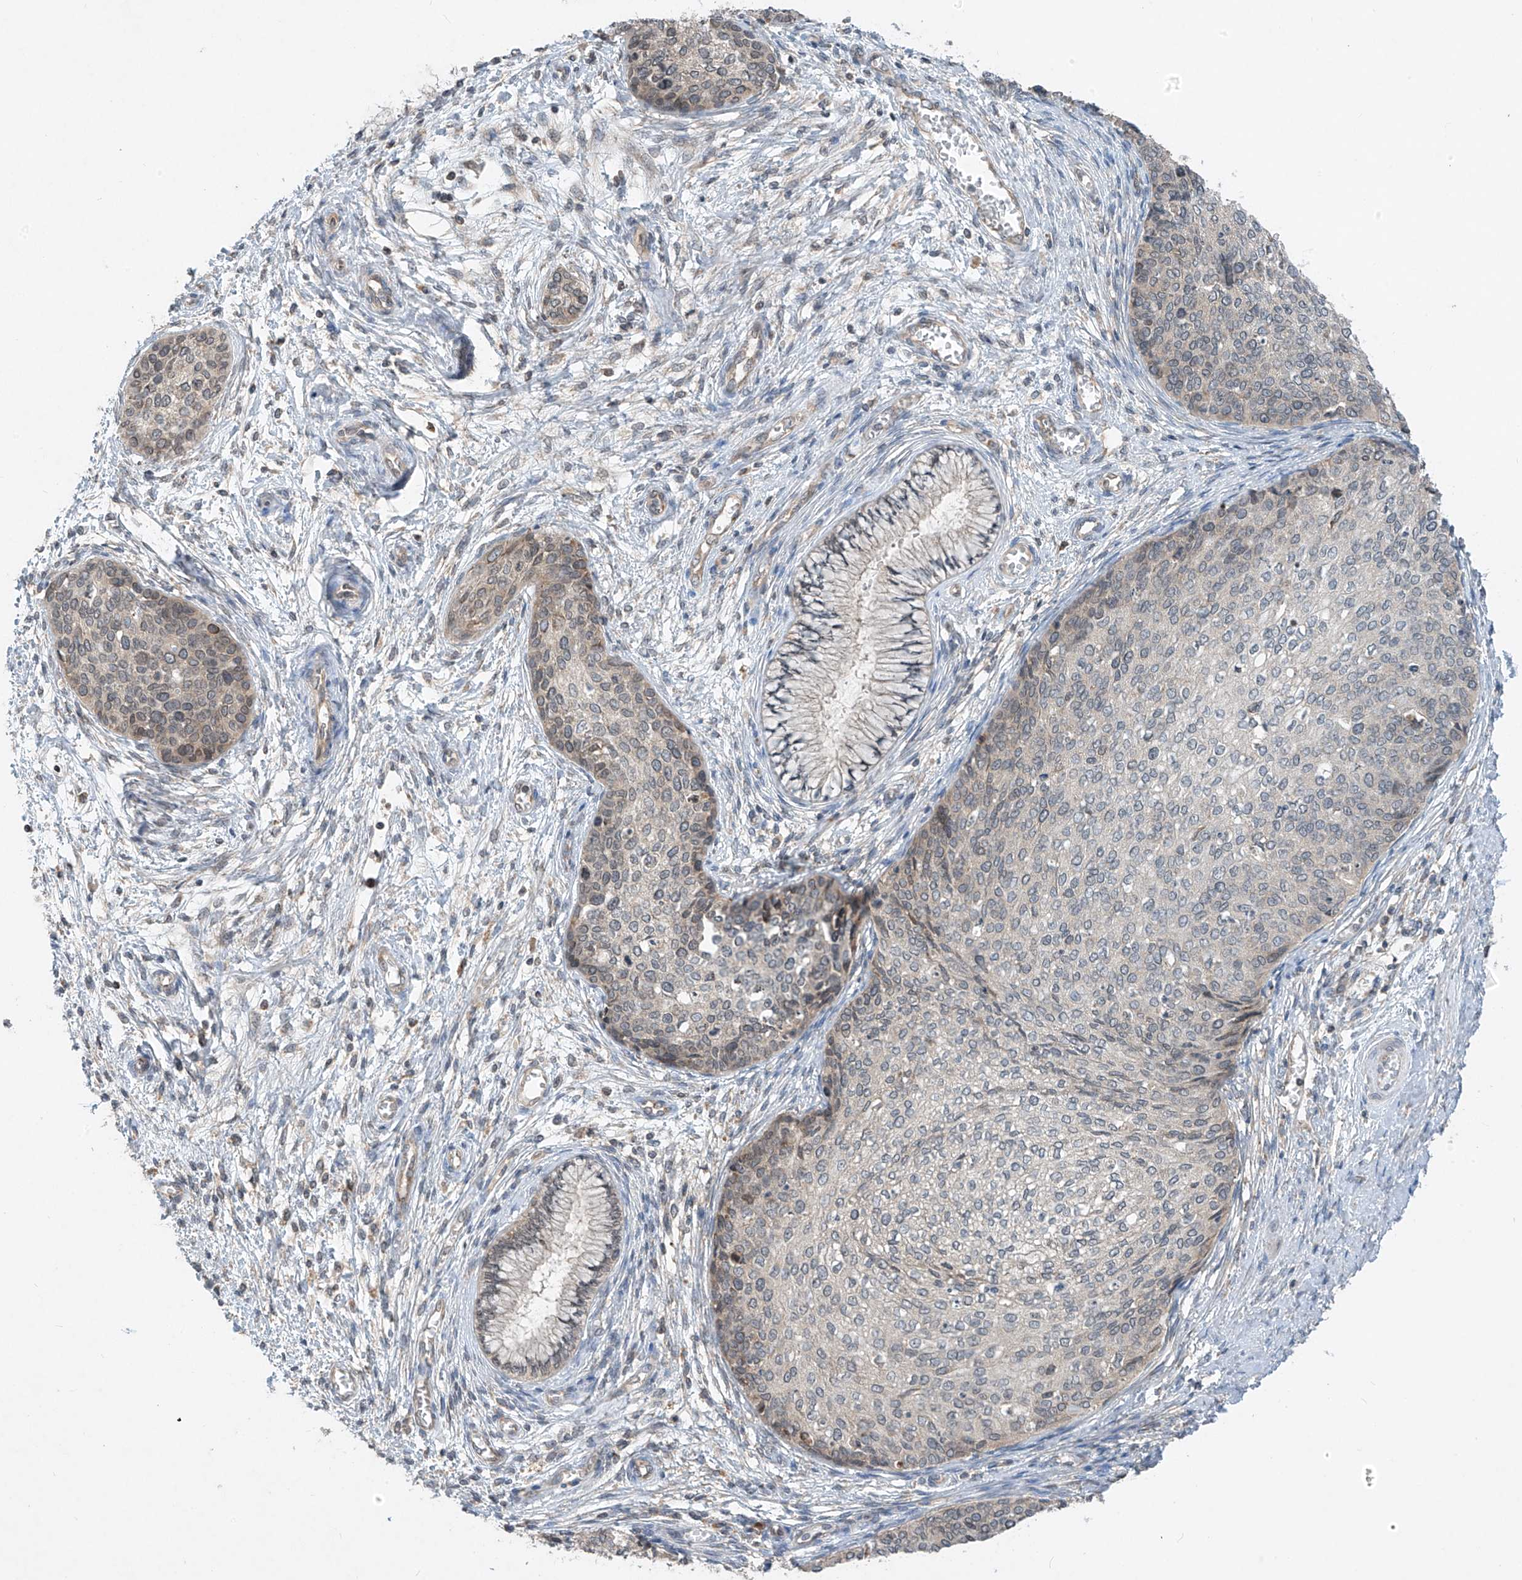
{"staining": {"intensity": "negative", "quantity": "none", "location": "none"}, "tissue": "cervical cancer", "cell_type": "Tumor cells", "image_type": "cancer", "snomed": [{"axis": "morphology", "description": "Squamous cell carcinoma, NOS"}, {"axis": "topography", "description": "Cervix"}], "caption": "An immunohistochemistry photomicrograph of cervical squamous cell carcinoma is shown. There is no staining in tumor cells of cervical squamous cell carcinoma.", "gene": "RPL34", "patient": {"sex": "female", "age": 37}}